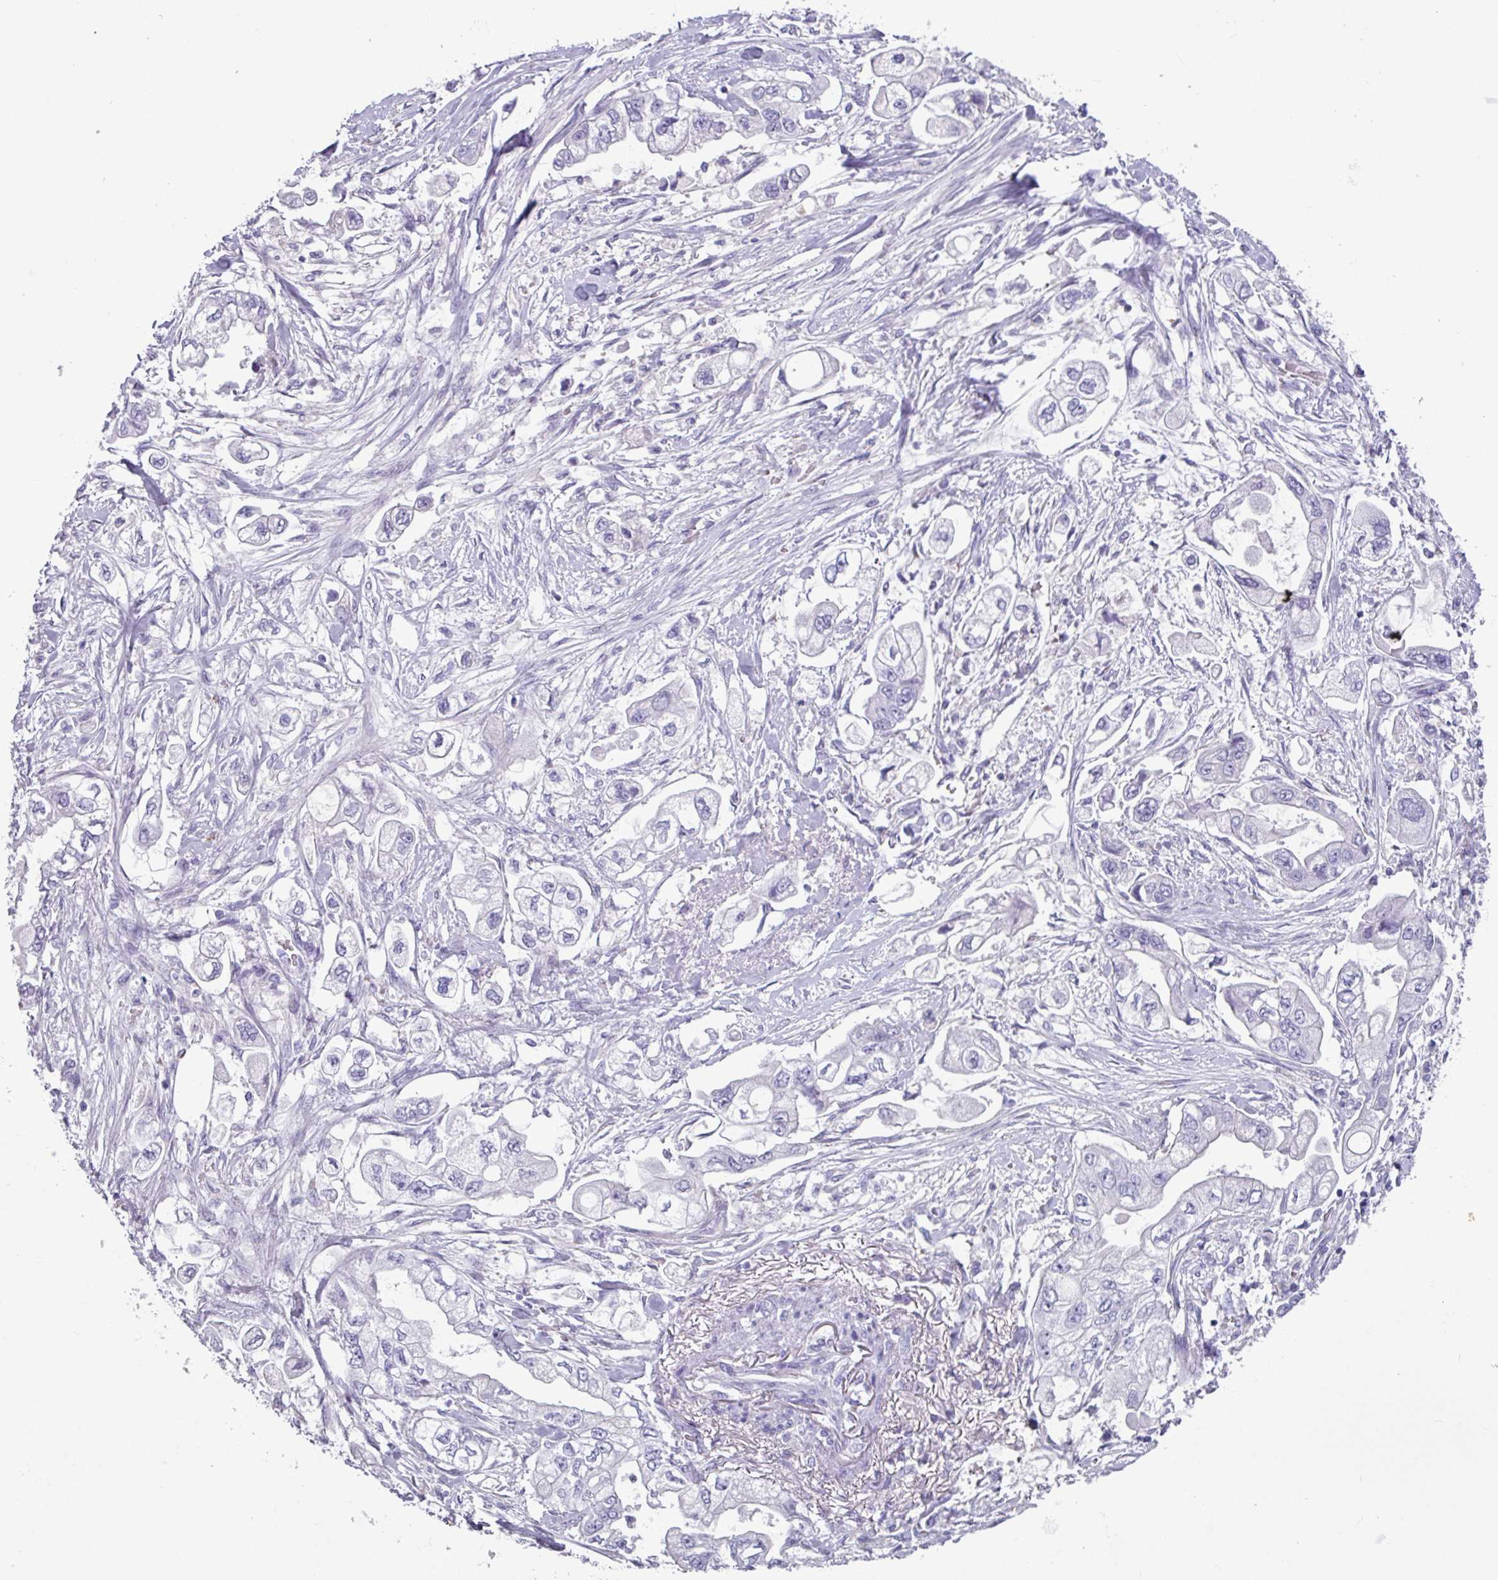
{"staining": {"intensity": "negative", "quantity": "none", "location": "none"}, "tissue": "stomach cancer", "cell_type": "Tumor cells", "image_type": "cancer", "snomed": [{"axis": "morphology", "description": "Adenocarcinoma, NOS"}, {"axis": "topography", "description": "Stomach"}], "caption": "Tumor cells show no significant positivity in stomach cancer (adenocarcinoma).", "gene": "ADGRE1", "patient": {"sex": "male", "age": 62}}